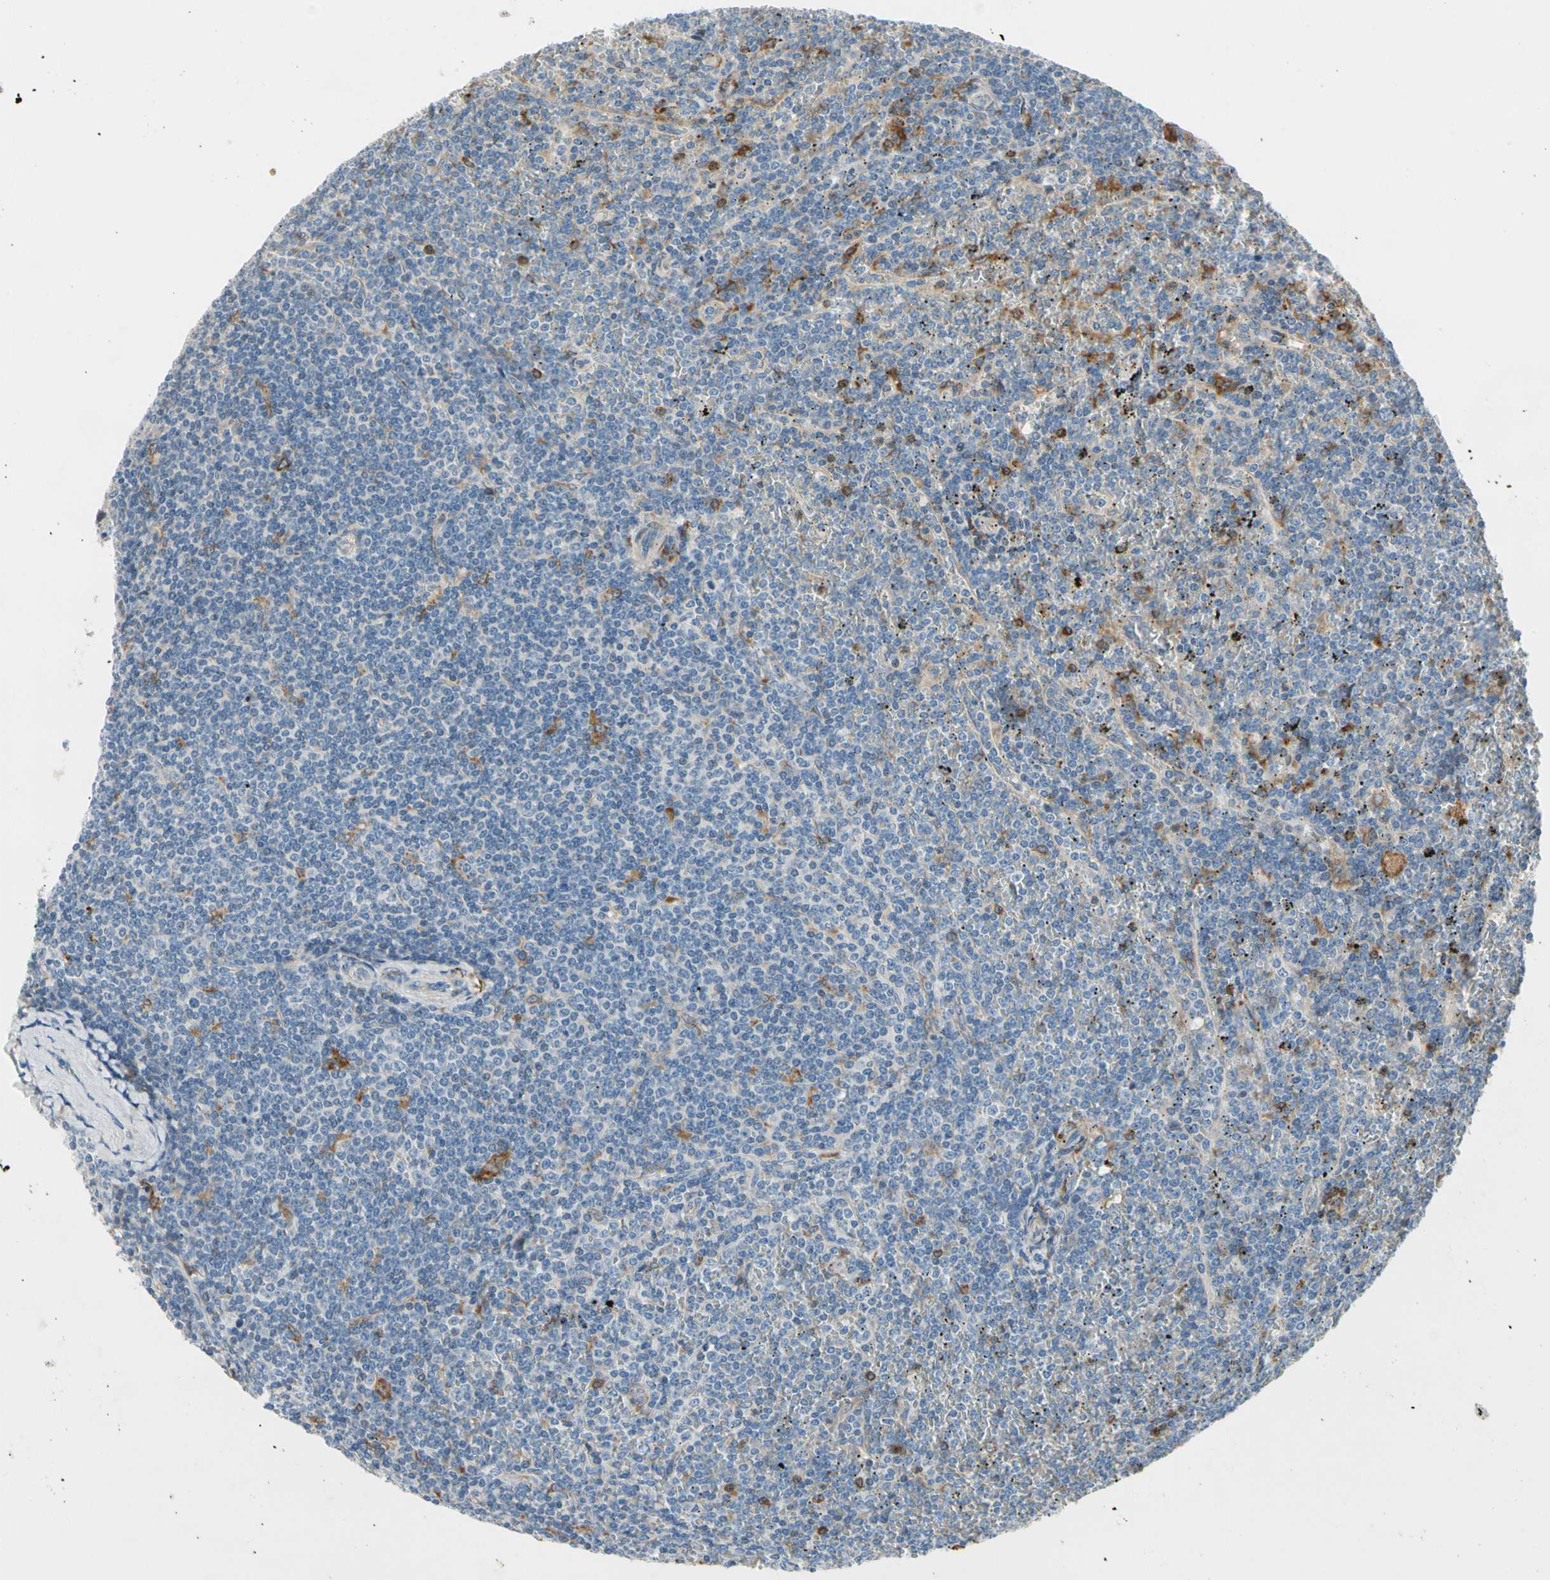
{"staining": {"intensity": "negative", "quantity": "none", "location": "none"}, "tissue": "lymphoma", "cell_type": "Tumor cells", "image_type": "cancer", "snomed": [{"axis": "morphology", "description": "Malignant lymphoma, non-Hodgkin's type, Low grade"}, {"axis": "topography", "description": "Spleen"}], "caption": "Immunohistochemistry (IHC) micrograph of human low-grade malignant lymphoma, non-Hodgkin's type stained for a protein (brown), which displays no positivity in tumor cells.", "gene": "LRPAP1", "patient": {"sex": "female", "age": 19}}